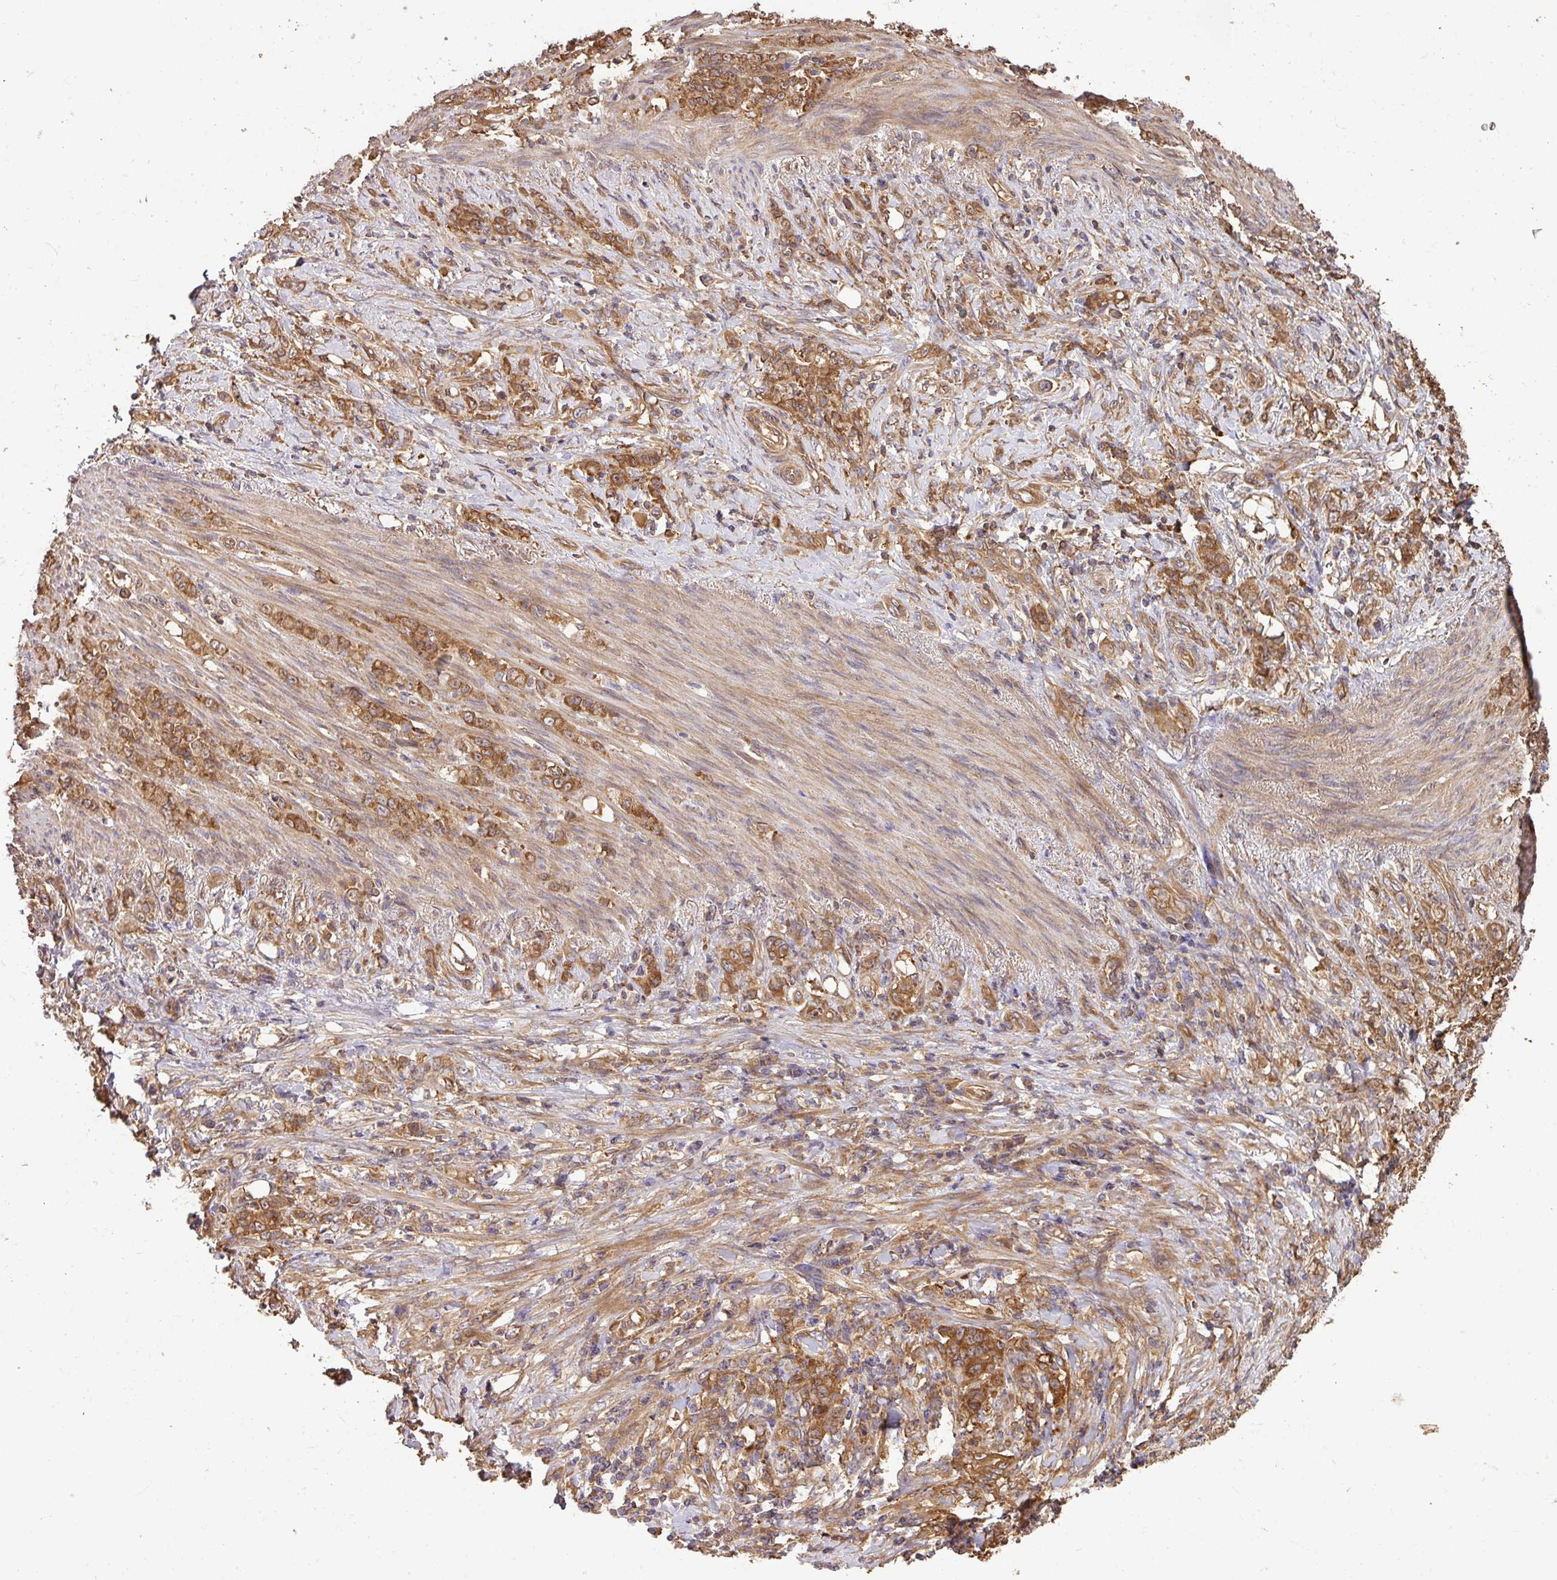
{"staining": {"intensity": "strong", "quantity": ">75%", "location": "cytoplasmic/membranous"}, "tissue": "stomach cancer", "cell_type": "Tumor cells", "image_type": "cancer", "snomed": [{"axis": "morphology", "description": "Adenocarcinoma, NOS"}, {"axis": "topography", "description": "Stomach"}], "caption": "Stomach adenocarcinoma stained for a protein (brown) displays strong cytoplasmic/membranous positive staining in about >75% of tumor cells.", "gene": "GSPT1", "patient": {"sex": "female", "age": 79}}